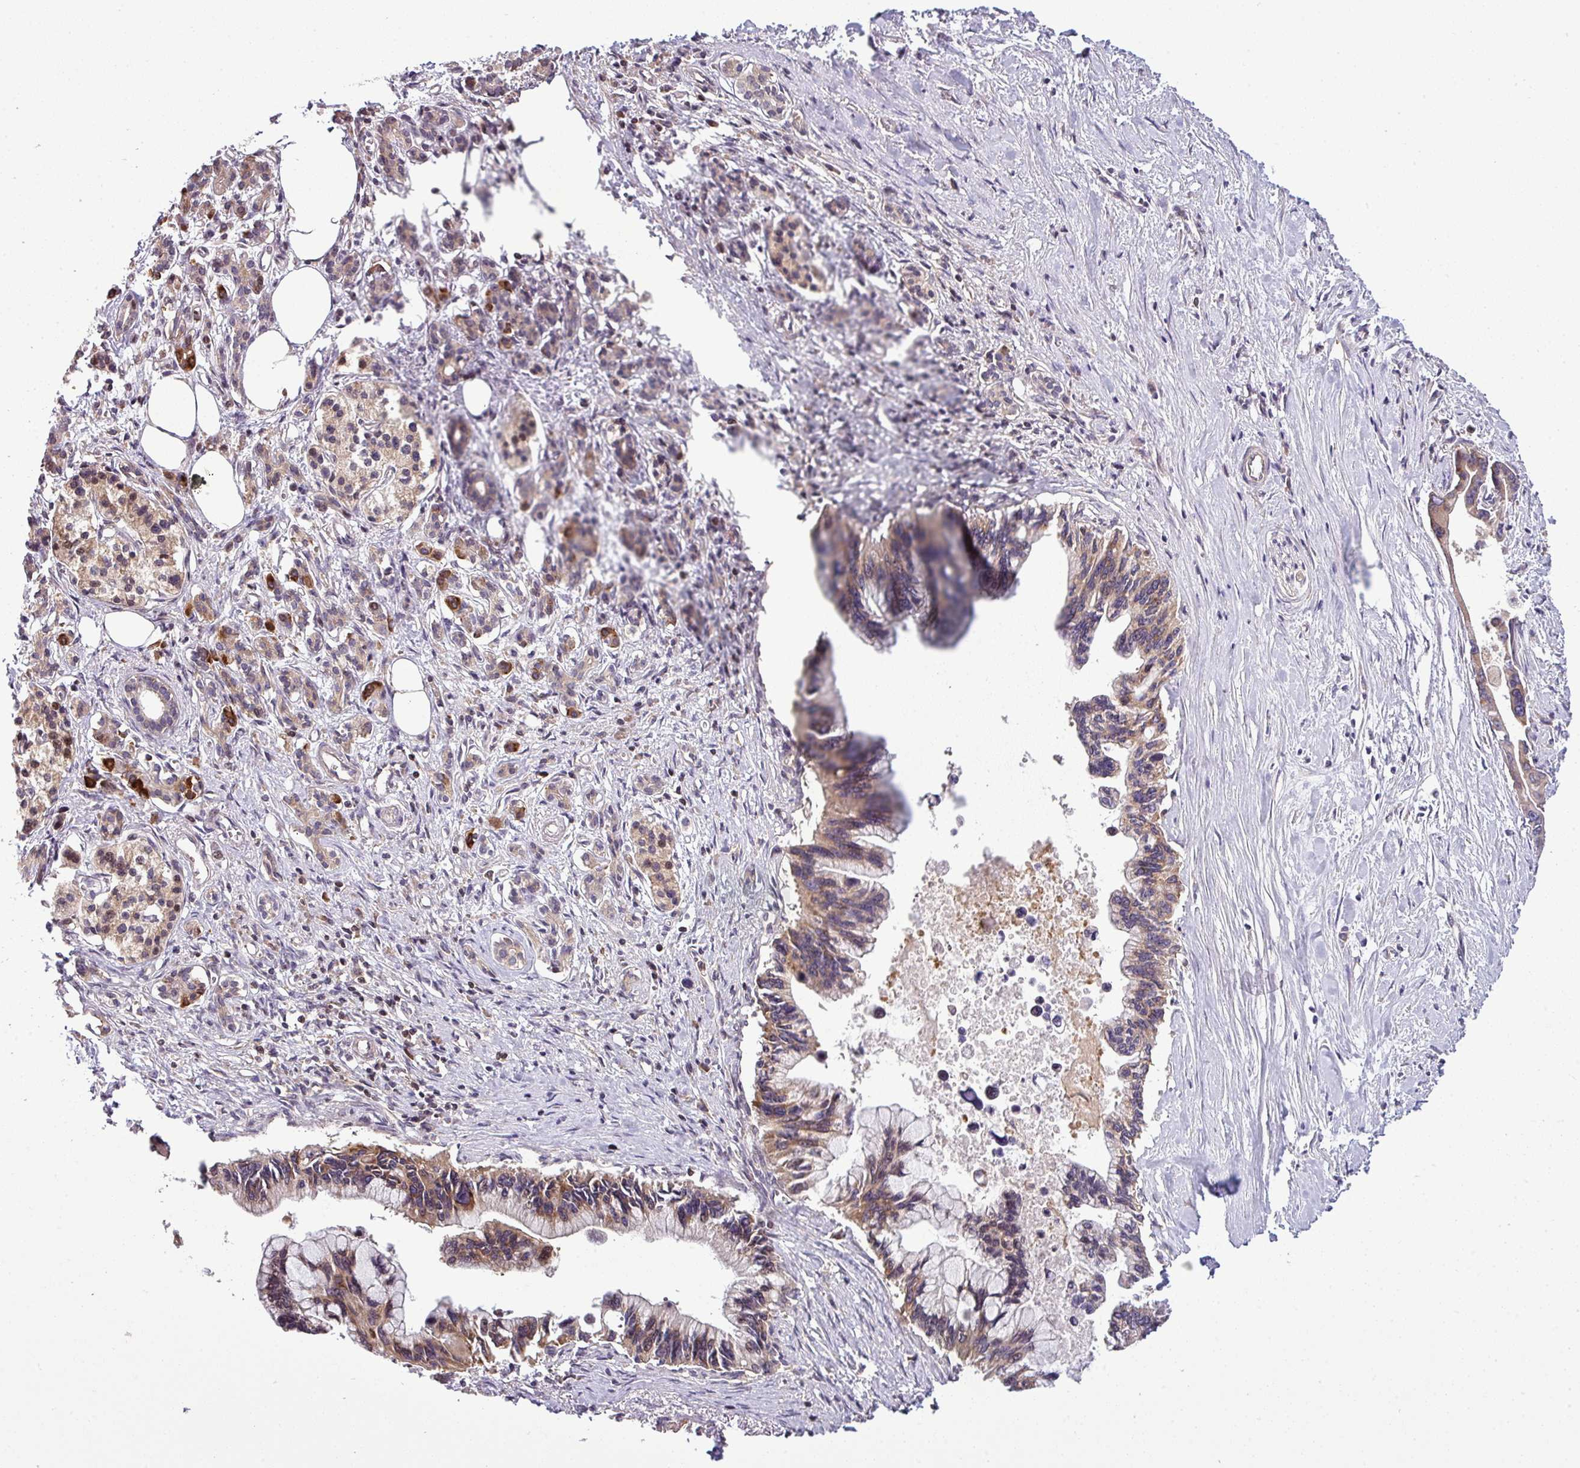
{"staining": {"intensity": "moderate", "quantity": "25%-75%", "location": "cytoplasmic/membranous"}, "tissue": "pancreatic cancer", "cell_type": "Tumor cells", "image_type": "cancer", "snomed": [{"axis": "morphology", "description": "Adenocarcinoma, NOS"}, {"axis": "topography", "description": "Pancreas"}], "caption": "This is an image of IHC staining of pancreatic cancer, which shows moderate staining in the cytoplasmic/membranous of tumor cells.", "gene": "LRRC74B", "patient": {"sex": "female", "age": 83}}